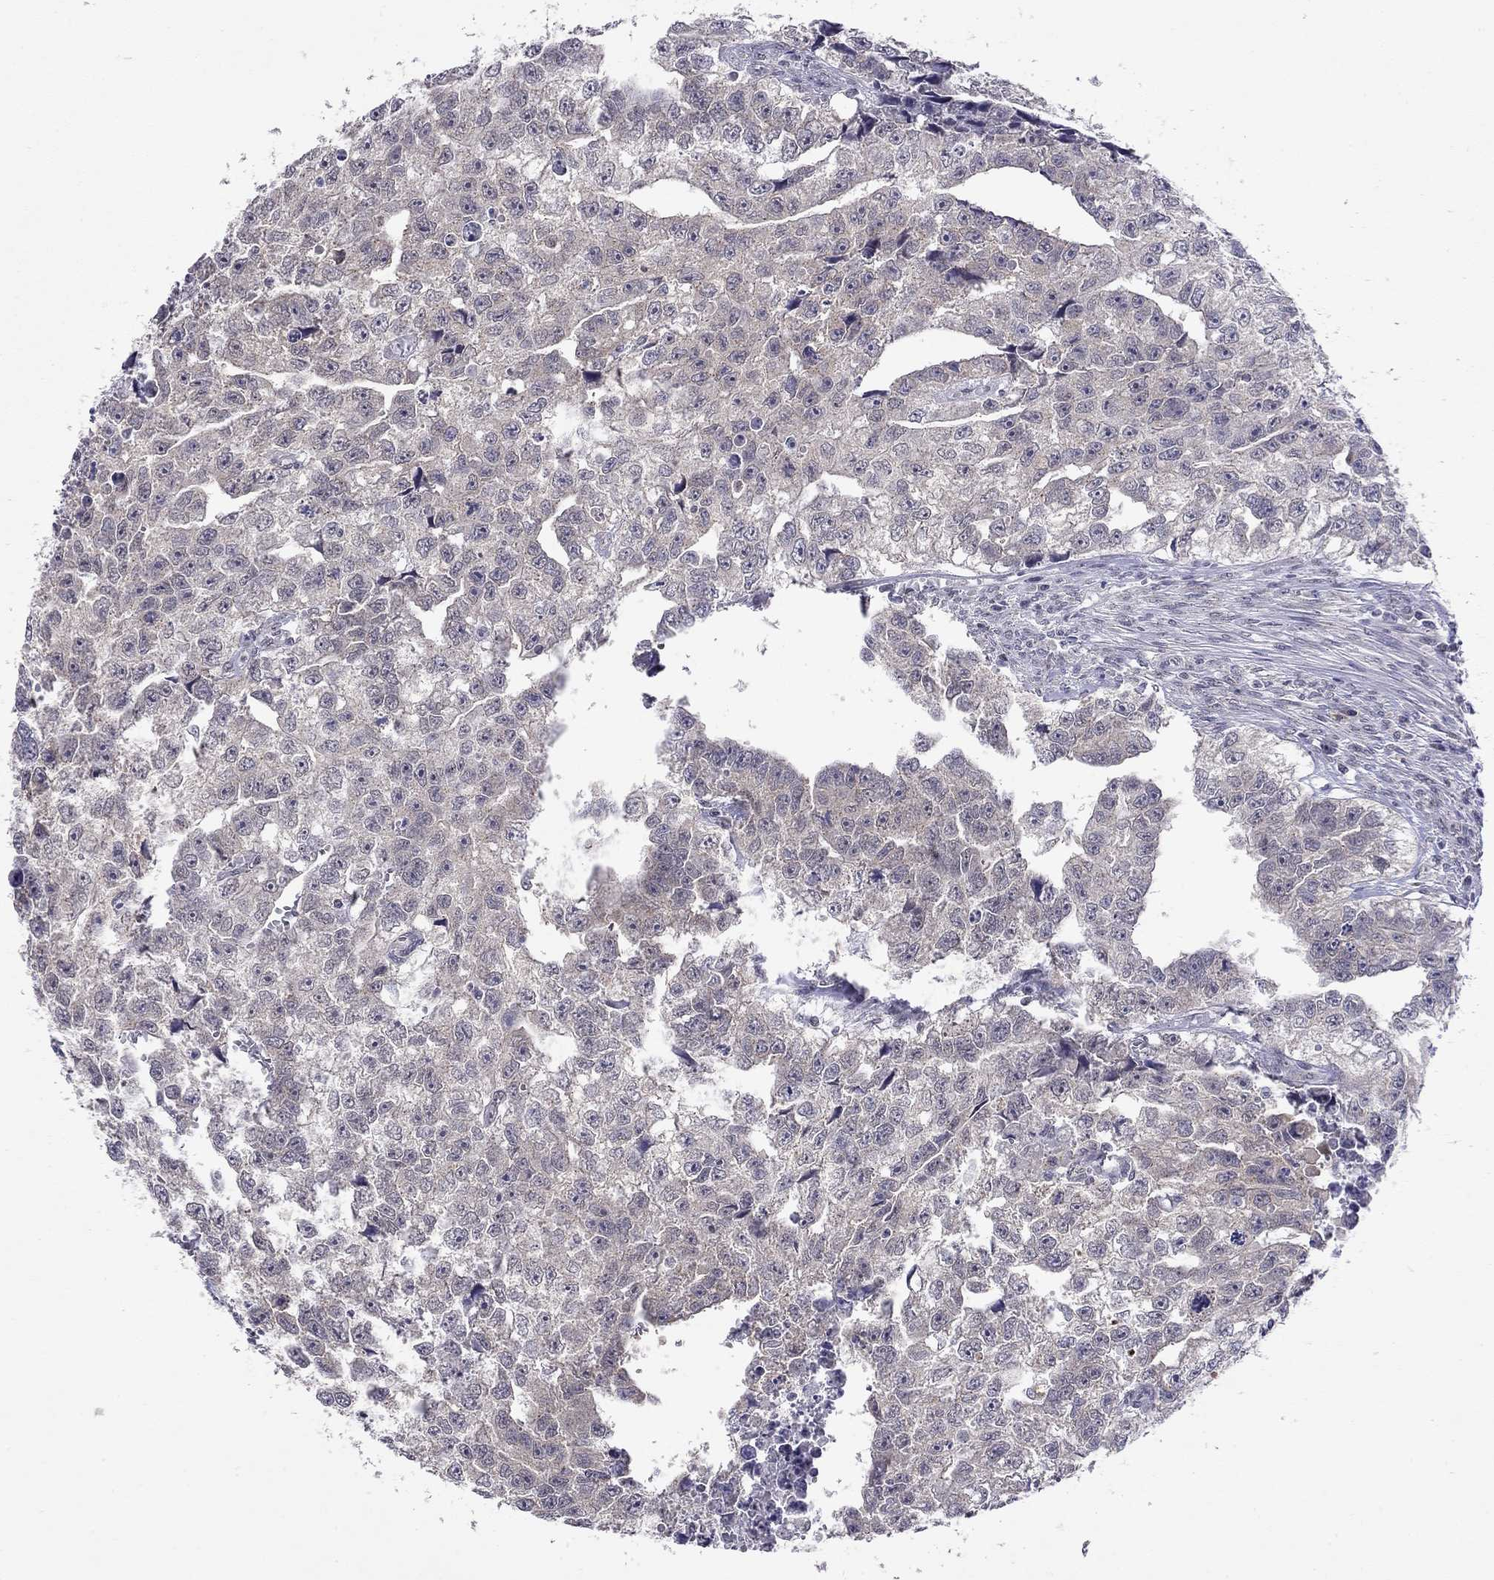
{"staining": {"intensity": "negative", "quantity": "none", "location": "none"}, "tissue": "testis cancer", "cell_type": "Tumor cells", "image_type": "cancer", "snomed": [{"axis": "morphology", "description": "Carcinoma, Embryonal, NOS"}, {"axis": "morphology", "description": "Teratoma, malignant, NOS"}, {"axis": "topography", "description": "Testis"}], "caption": "IHC of testis teratoma (malignant) shows no expression in tumor cells.", "gene": "WNK3", "patient": {"sex": "male", "age": 44}}